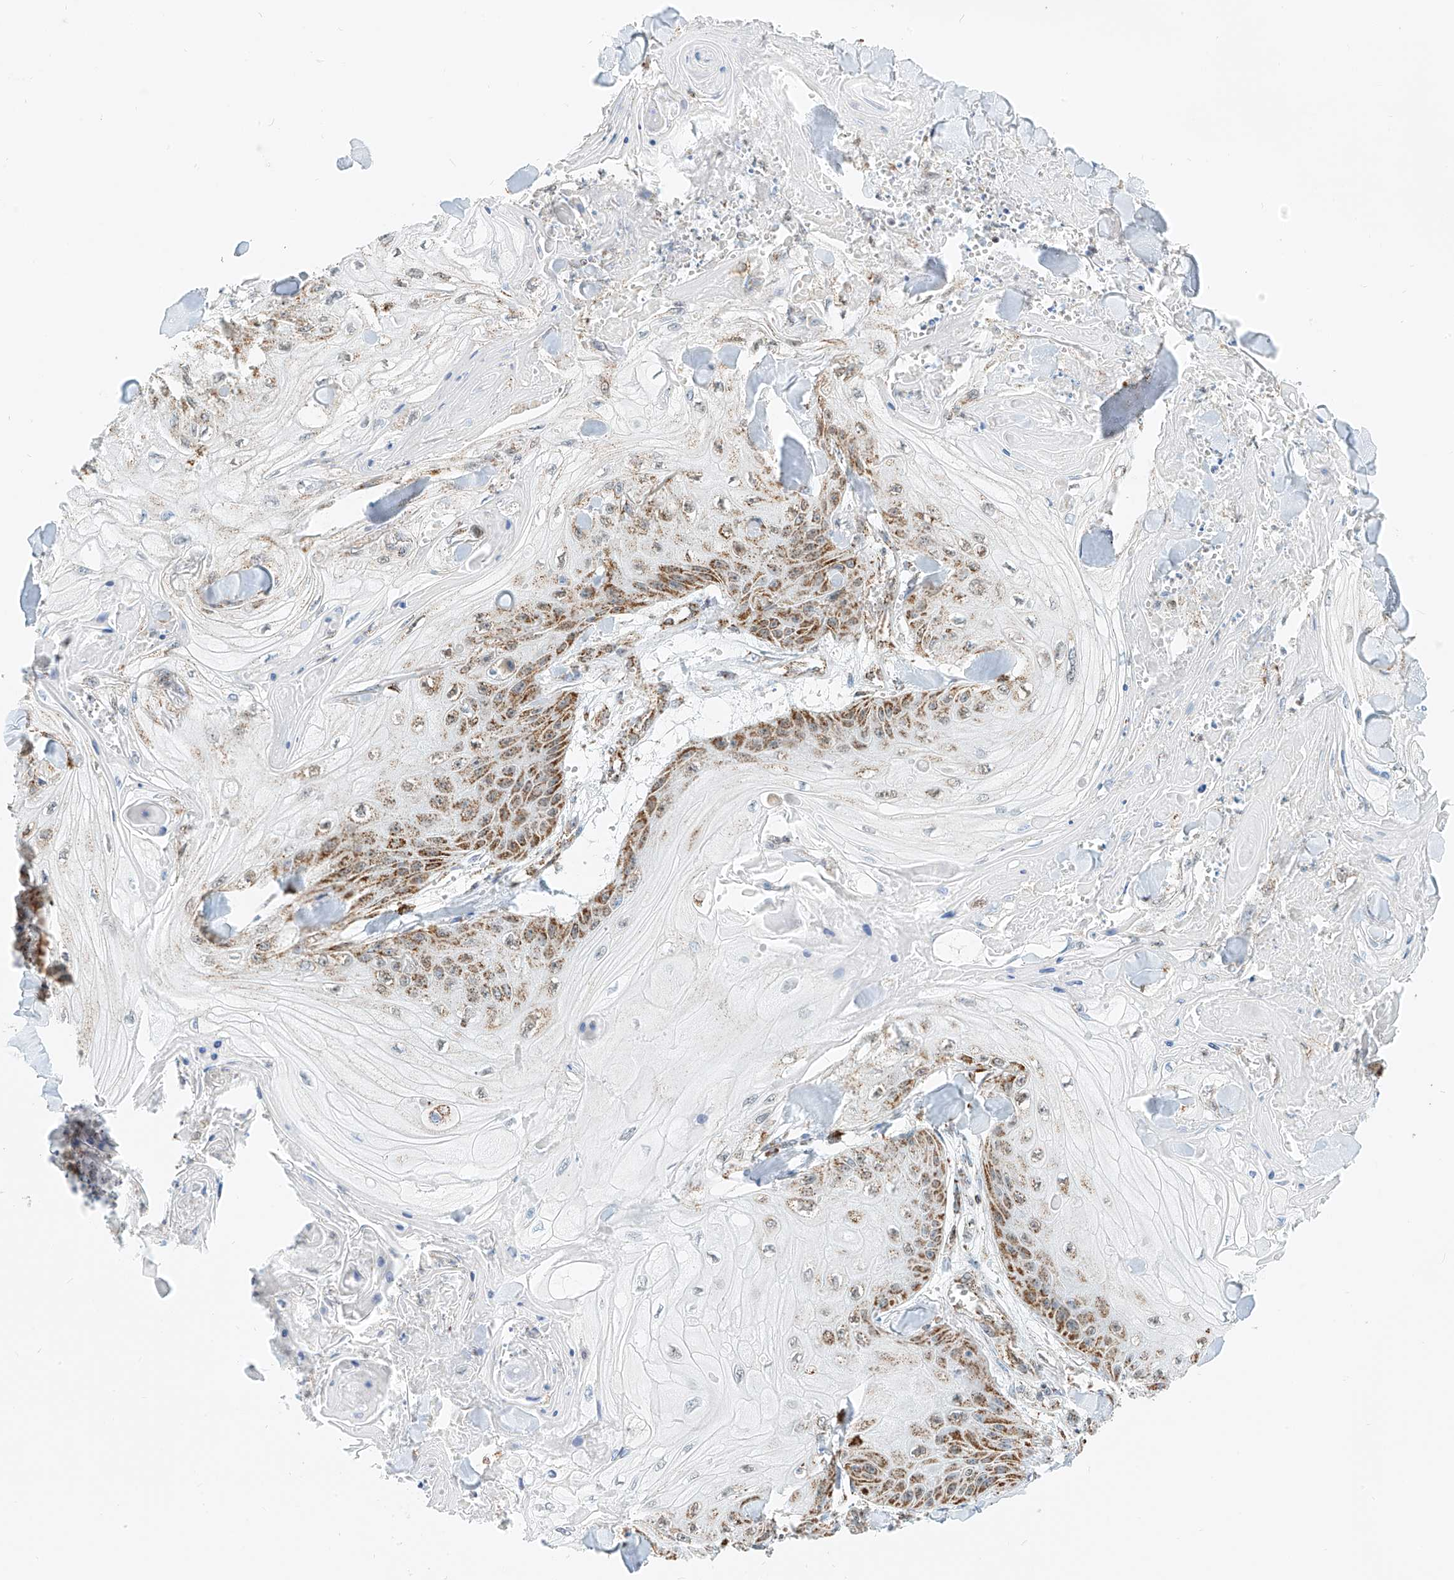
{"staining": {"intensity": "moderate", "quantity": ">75%", "location": "cytoplasmic/membranous"}, "tissue": "skin cancer", "cell_type": "Tumor cells", "image_type": "cancer", "snomed": [{"axis": "morphology", "description": "Squamous cell carcinoma, NOS"}, {"axis": "topography", "description": "Skin"}], "caption": "High-power microscopy captured an IHC photomicrograph of squamous cell carcinoma (skin), revealing moderate cytoplasmic/membranous positivity in about >75% of tumor cells. (DAB = brown stain, brightfield microscopy at high magnification).", "gene": "PPA2", "patient": {"sex": "male", "age": 74}}